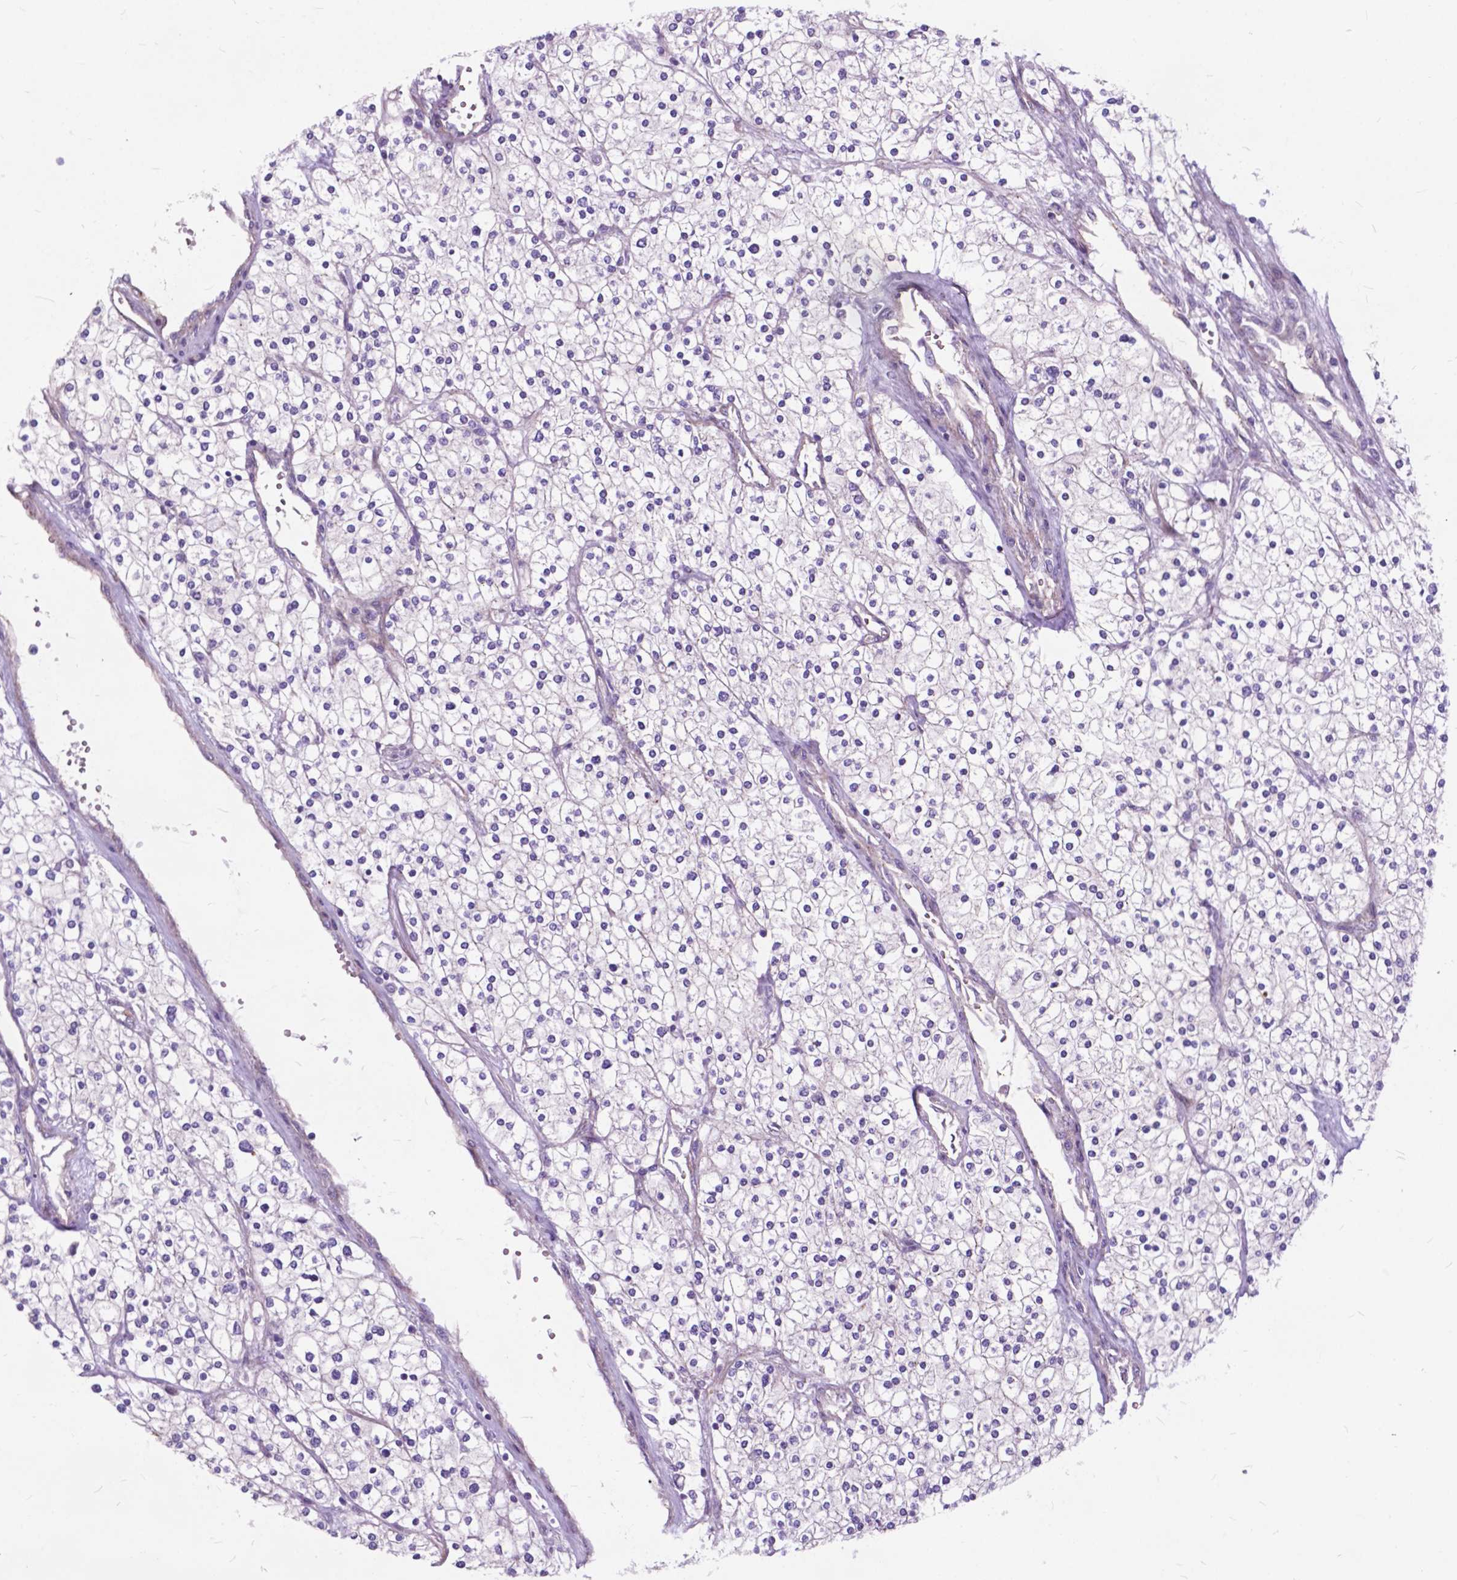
{"staining": {"intensity": "negative", "quantity": "none", "location": "none"}, "tissue": "renal cancer", "cell_type": "Tumor cells", "image_type": "cancer", "snomed": [{"axis": "morphology", "description": "Adenocarcinoma, NOS"}, {"axis": "topography", "description": "Kidney"}], "caption": "There is no significant positivity in tumor cells of renal adenocarcinoma.", "gene": "FLT4", "patient": {"sex": "male", "age": 80}}